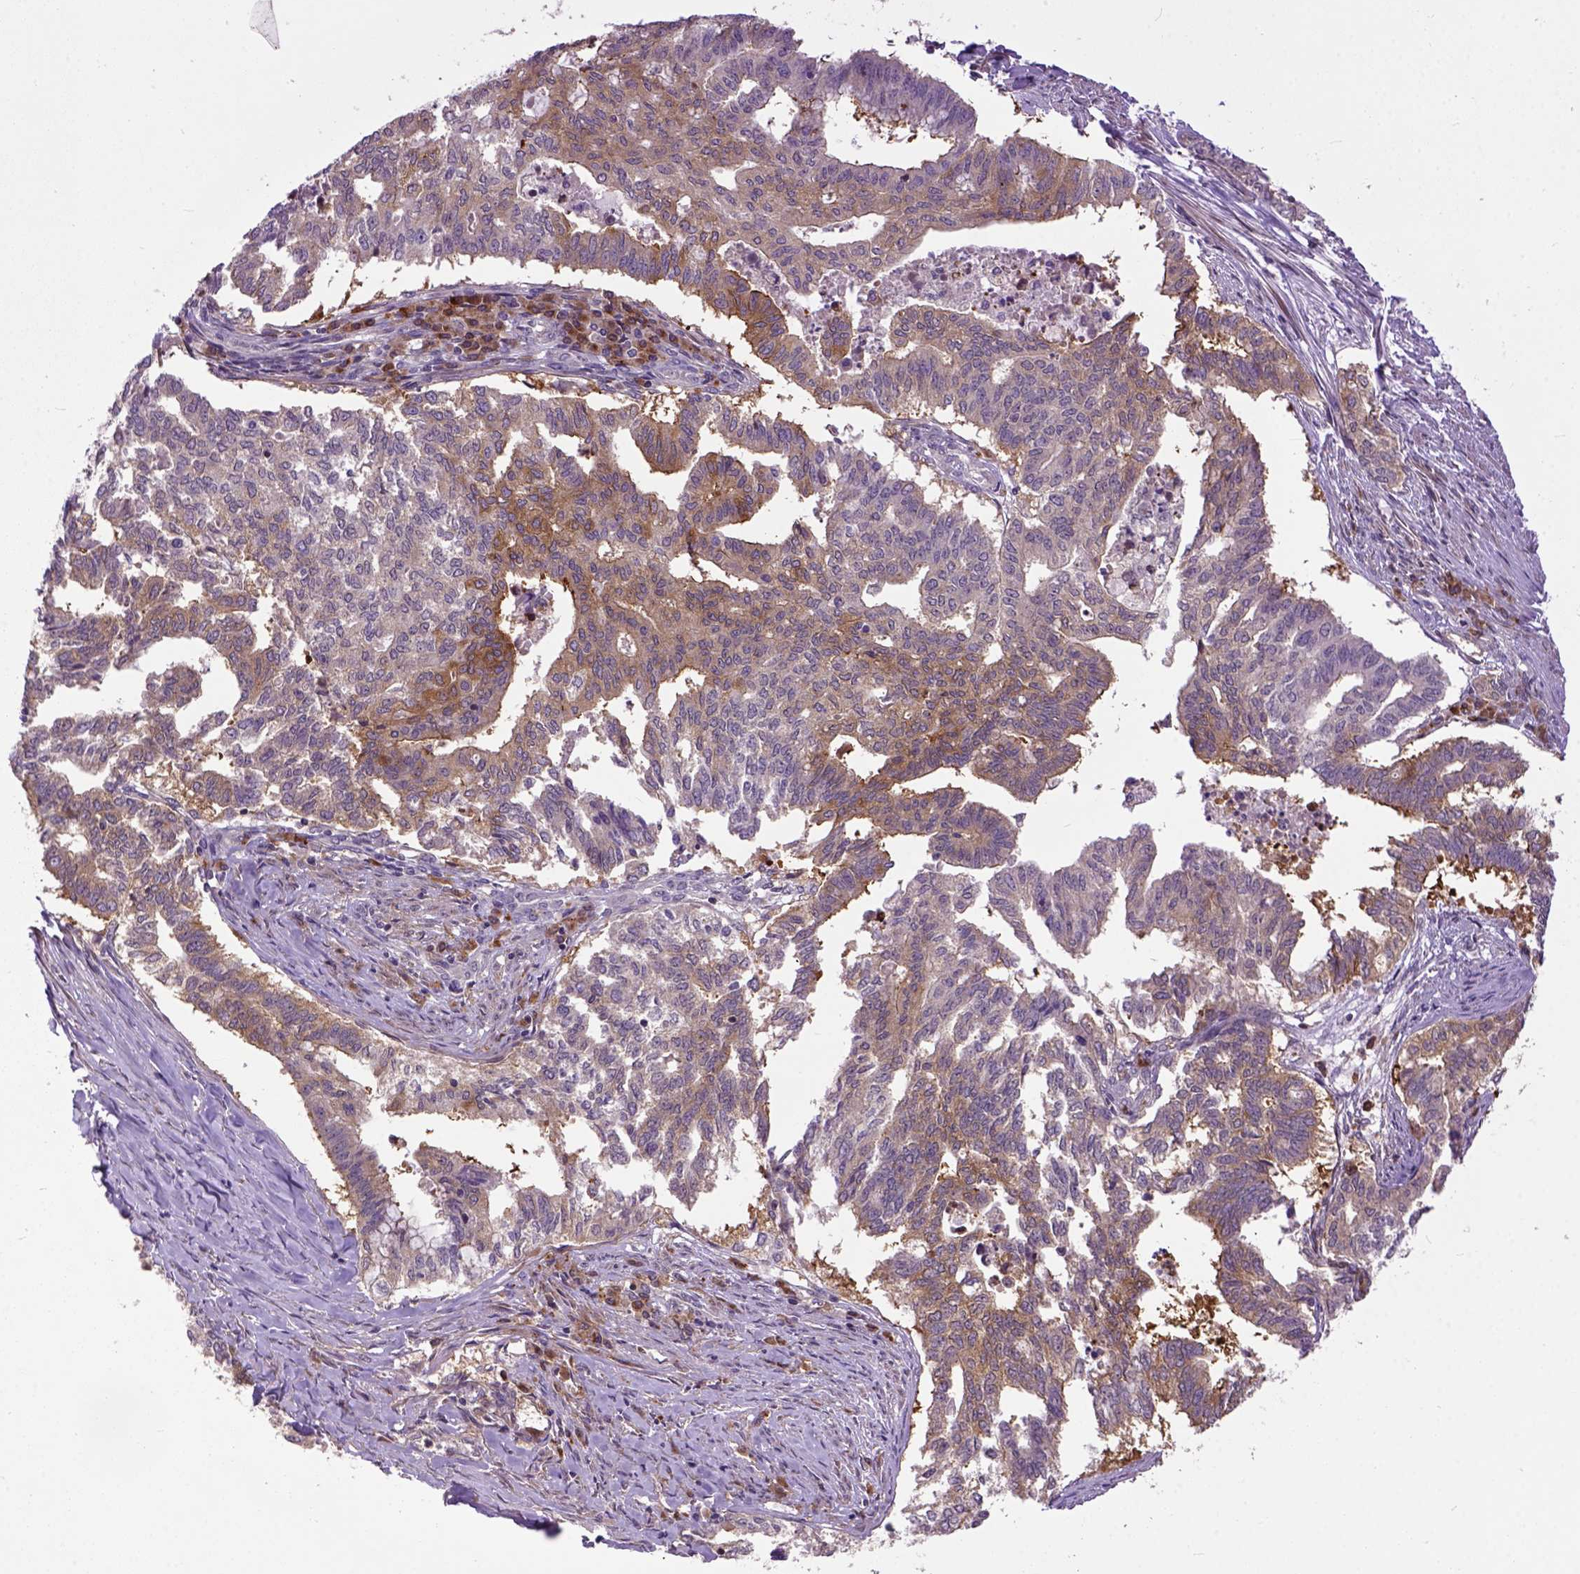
{"staining": {"intensity": "strong", "quantity": "<25%", "location": "cytoplasmic/membranous"}, "tissue": "endometrial cancer", "cell_type": "Tumor cells", "image_type": "cancer", "snomed": [{"axis": "morphology", "description": "Adenocarcinoma, NOS"}, {"axis": "topography", "description": "Endometrium"}], "caption": "This is a photomicrograph of immunohistochemistry staining of endometrial adenocarcinoma, which shows strong expression in the cytoplasmic/membranous of tumor cells.", "gene": "CPNE1", "patient": {"sex": "female", "age": 79}}